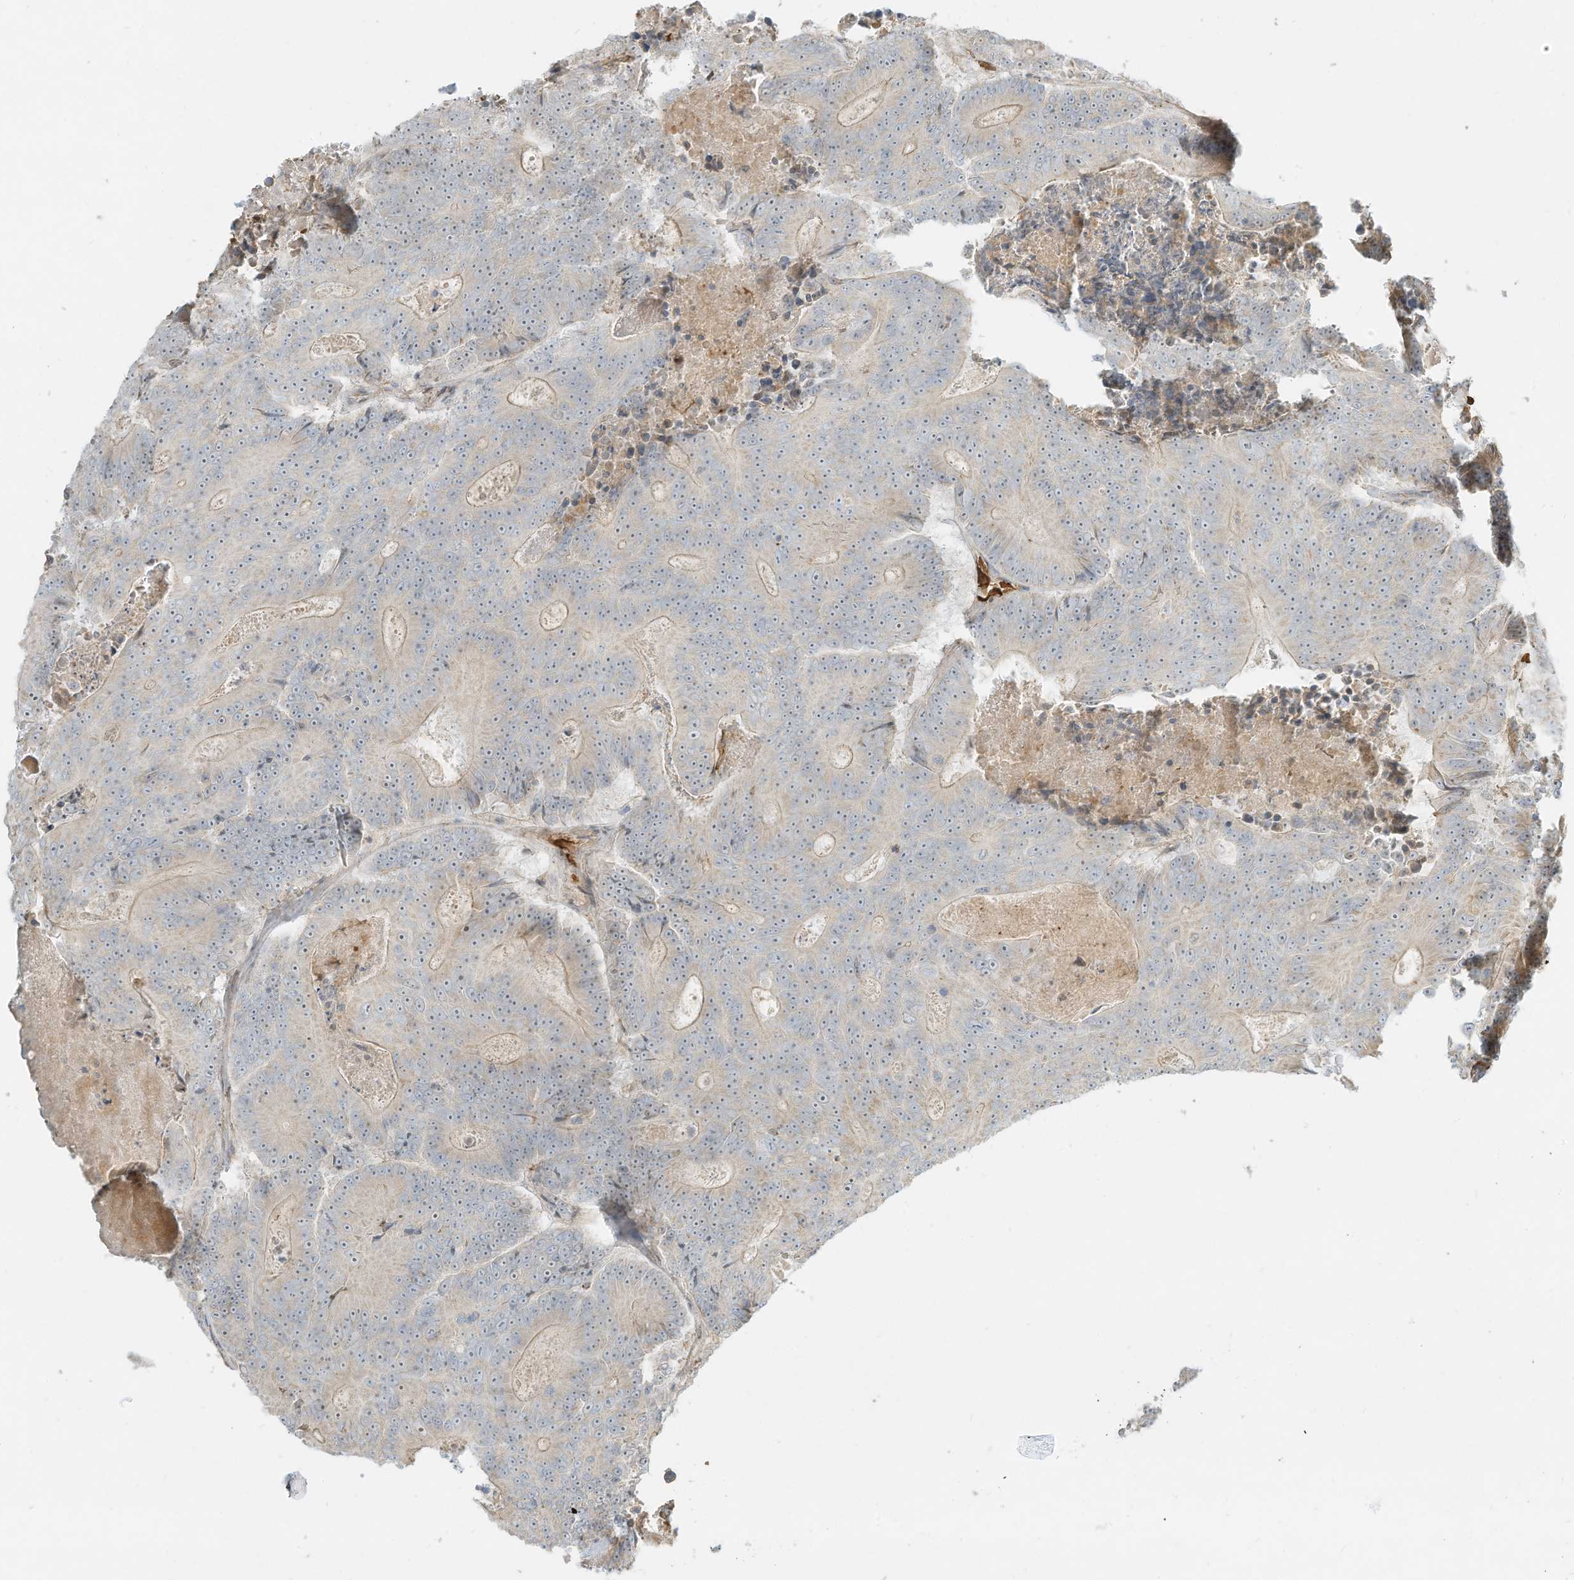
{"staining": {"intensity": "negative", "quantity": "none", "location": "none"}, "tissue": "colorectal cancer", "cell_type": "Tumor cells", "image_type": "cancer", "snomed": [{"axis": "morphology", "description": "Adenocarcinoma, NOS"}, {"axis": "topography", "description": "Colon"}], "caption": "Tumor cells are negative for brown protein staining in colorectal adenocarcinoma.", "gene": "OFD1", "patient": {"sex": "male", "age": 83}}